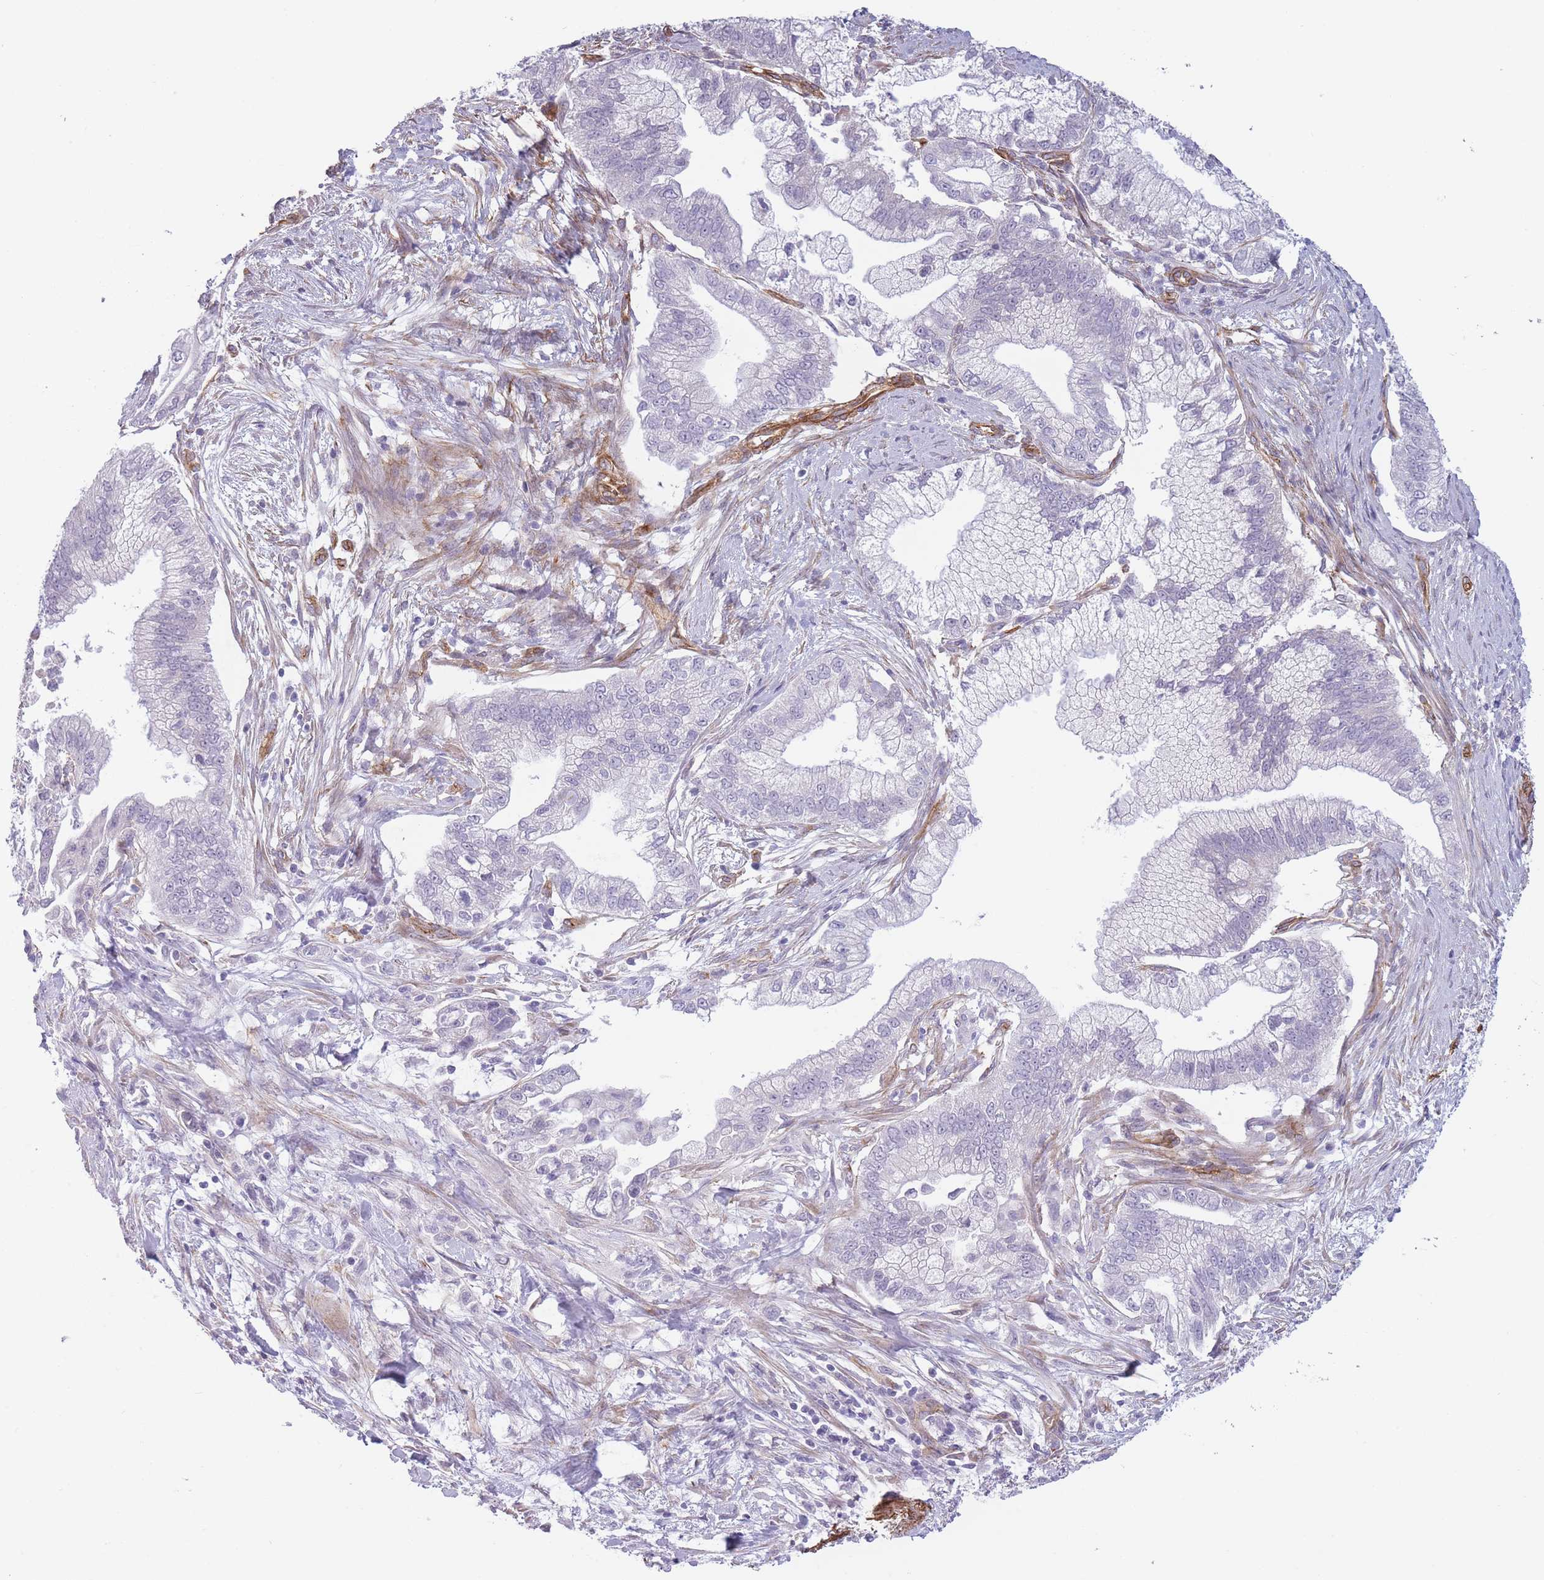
{"staining": {"intensity": "negative", "quantity": "none", "location": "none"}, "tissue": "pancreatic cancer", "cell_type": "Tumor cells", "image_type": "cancer", "snomed": [{"axis": "morphology", "description": "Adenocarcinoma, NOS"}, {"axis": "topography", "description": "Pancreas"}], "caption": "An IHC micrograph of adenocarcinoma (pancreatic) is shown. There is no staining in tumor cells of adenocarcinoma (pancreatic).", "gene": "OR6B3", "patient": {"sex": "male", "age": 70}}